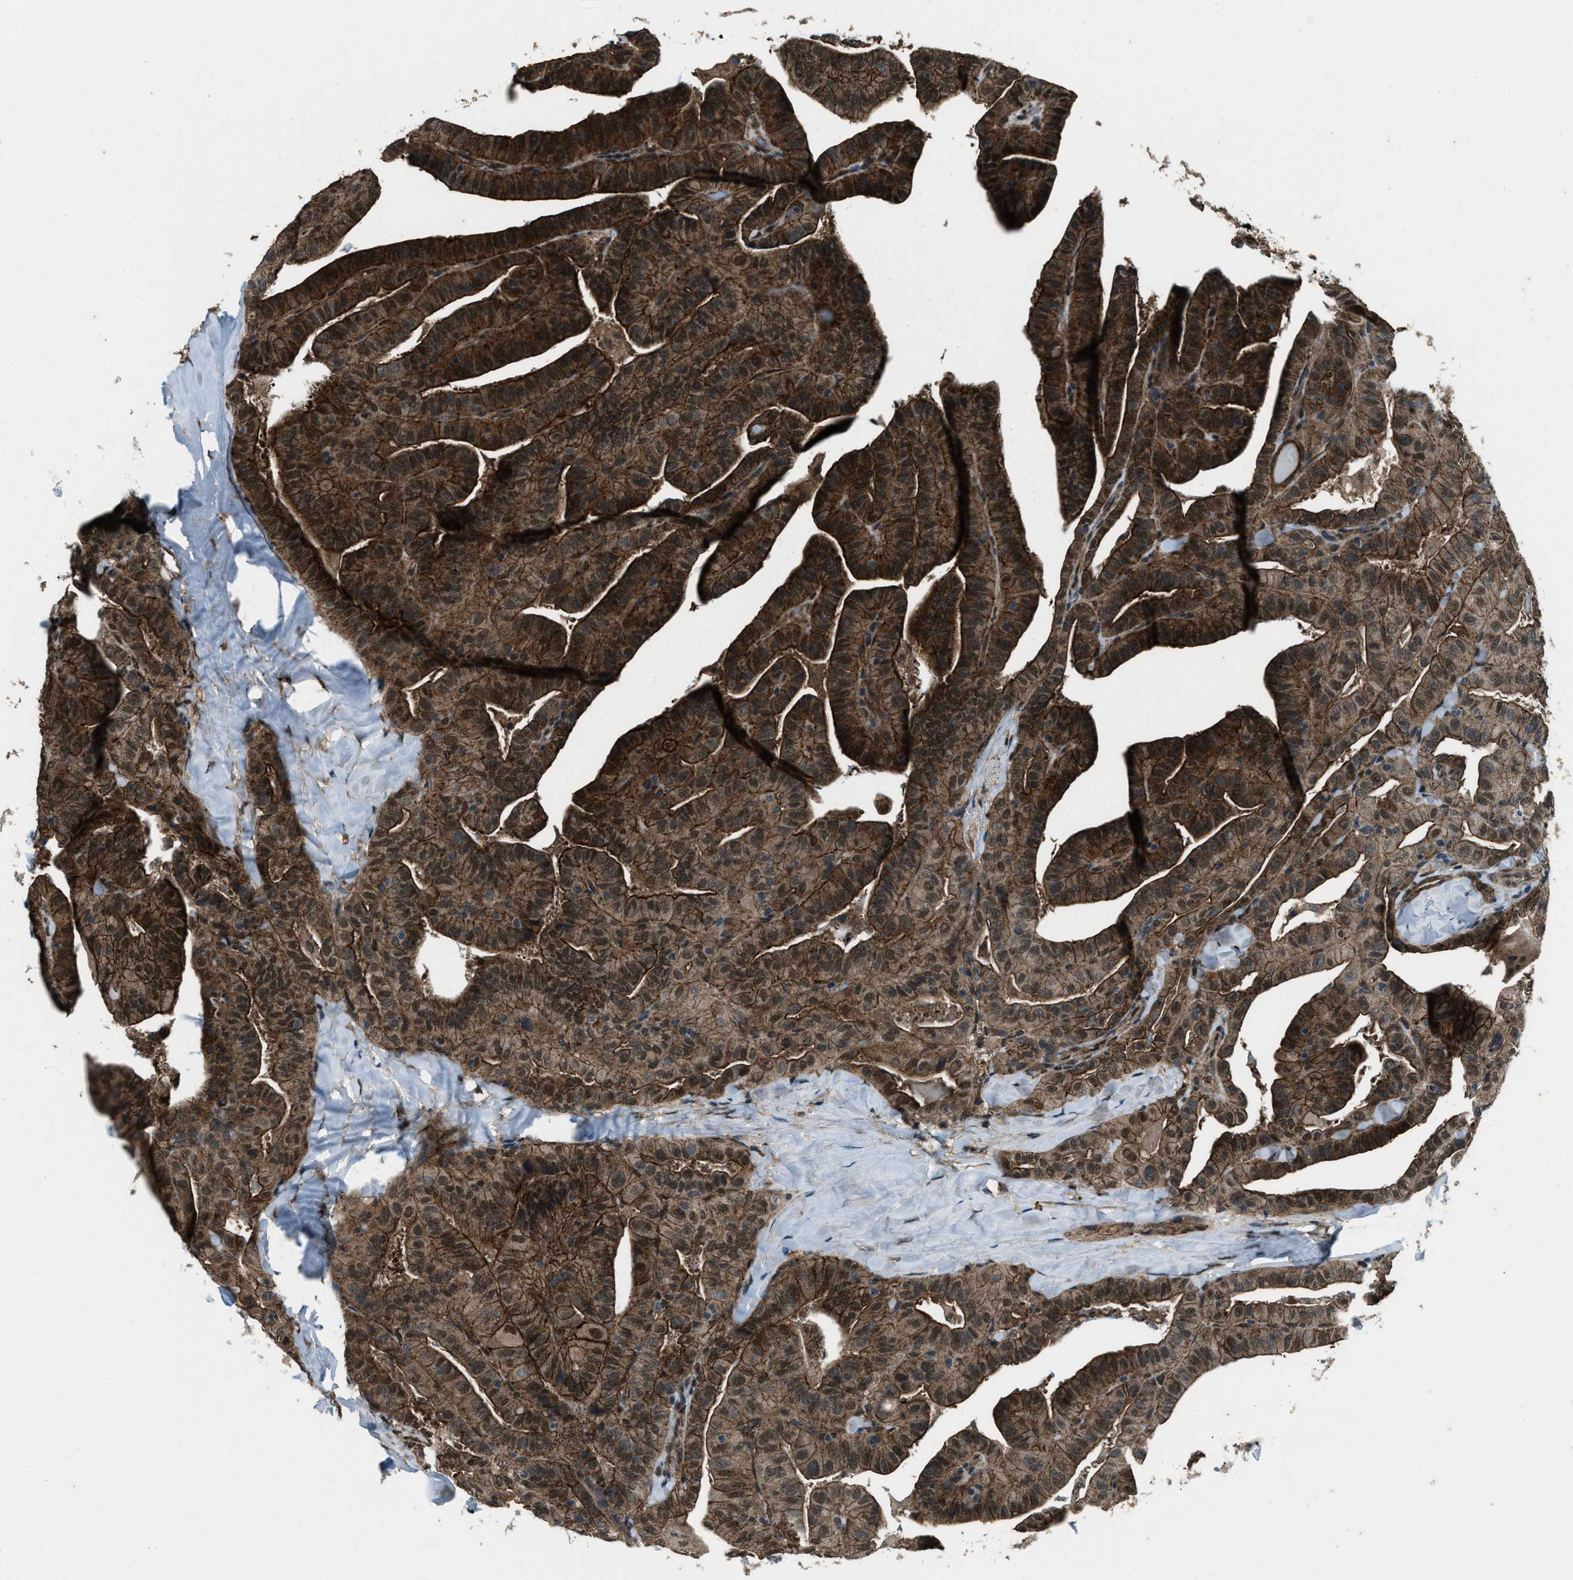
{"staining": {"intensity": "moderate", "quantity": ">75%", "location": "cytoplasmic/membranous"}, "tissue": "thyroid cancer", "cell_type": "Tumor cells", "image_type": "cancer", "snomed": [{"axis": "morphology", "description": "Papillary adenocarcinoma, NOS"}, {"axis": "topography", "description": "Thyroid gland"}], "caption": "Moderate cytoplasmic/membranous staining for a protein is seen in approximately >75% of tumor cells of thyroid cancer (papillary adenocarcinoma) using immunohistochemistry (IHC).", "gene": "SVIL", "patient": {"sex": "male", "age": 77}}